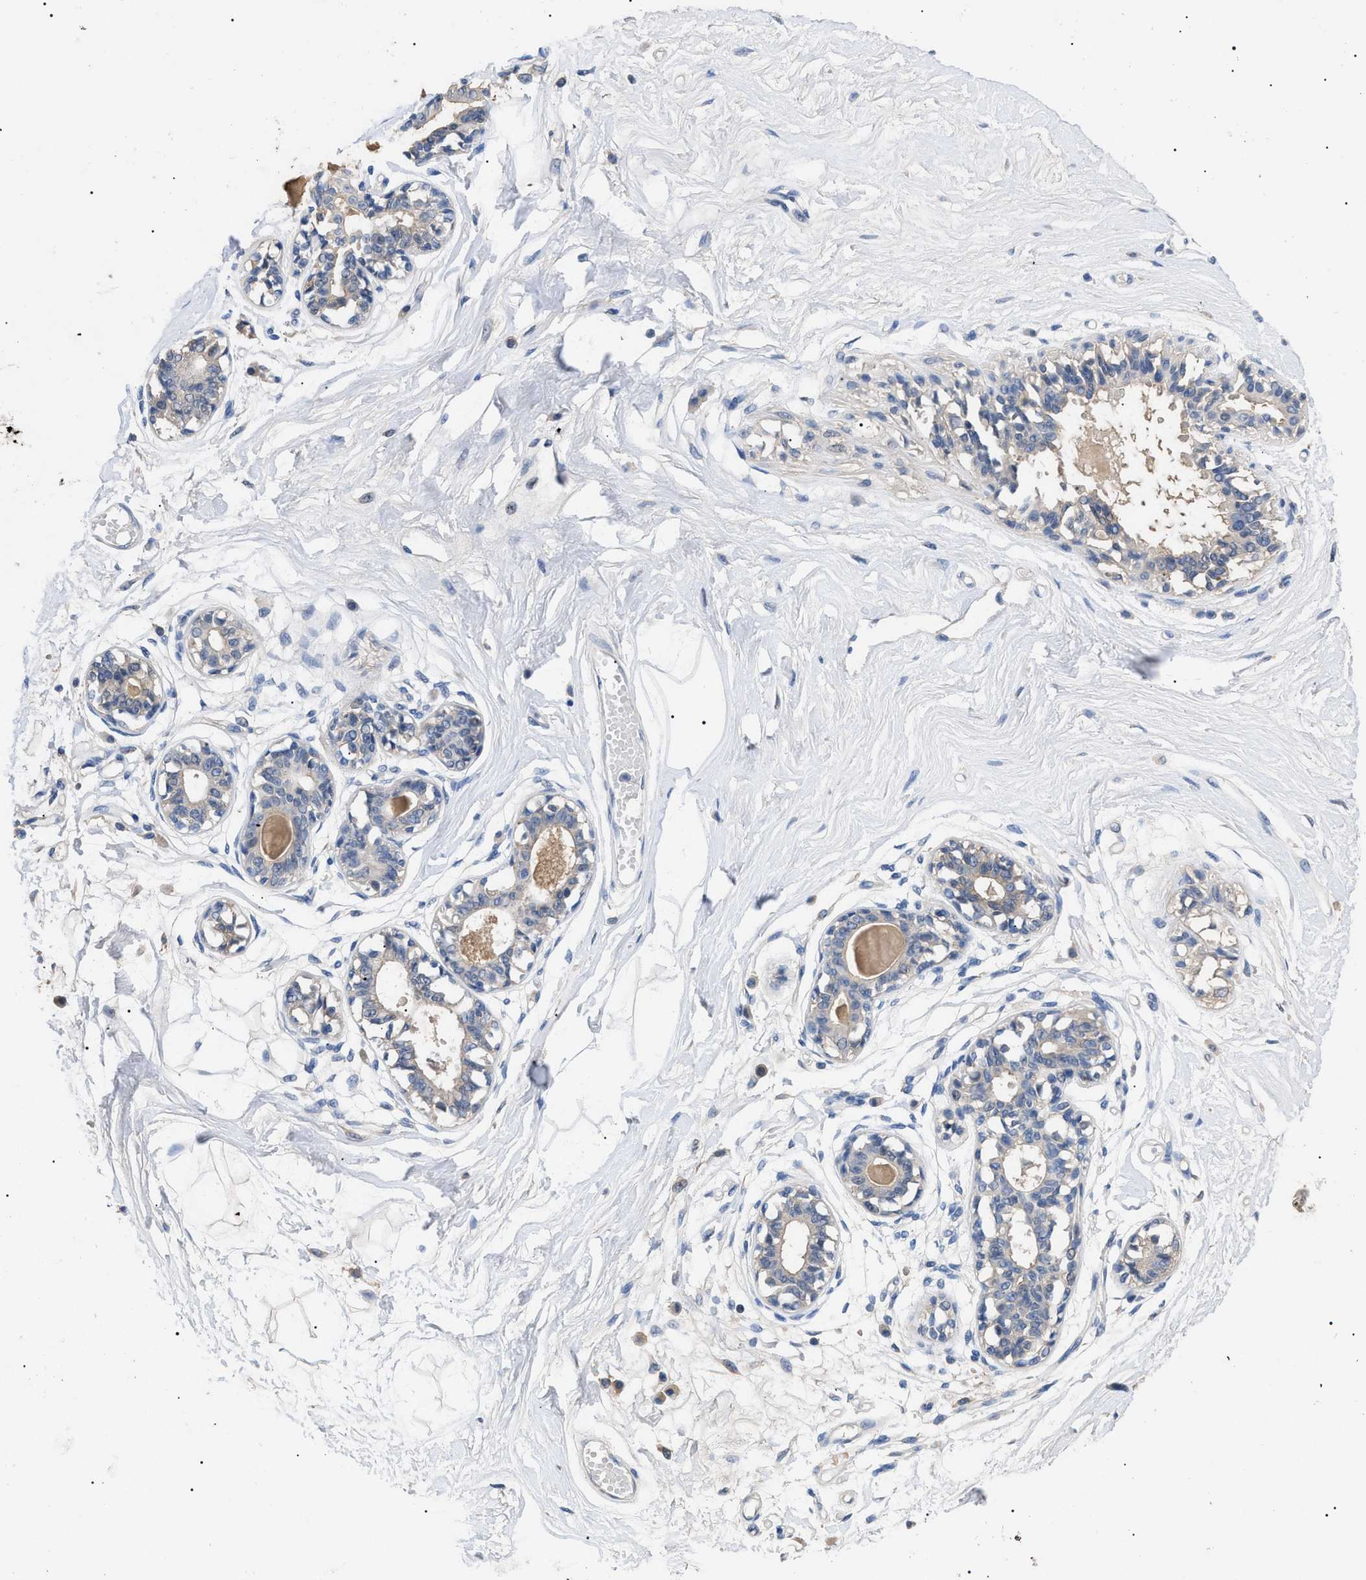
{"staining": {"intensity": "negative", "quantity": "none", "location": "none"}, "tissue": "breast", "cell_type": "Adipocytes", "image_type": "normal", "snomed": [{"axis": "morphology", "description": "Normal tissue, NOS"}, {"axis": "topography", "description": "Breast"}], "caption": "Protein analysis of unremarkable breast exhibits no significant positivity in adipocytes.", "gene": "PRRT2", "patient": {"sex": "female", "age": 45}}